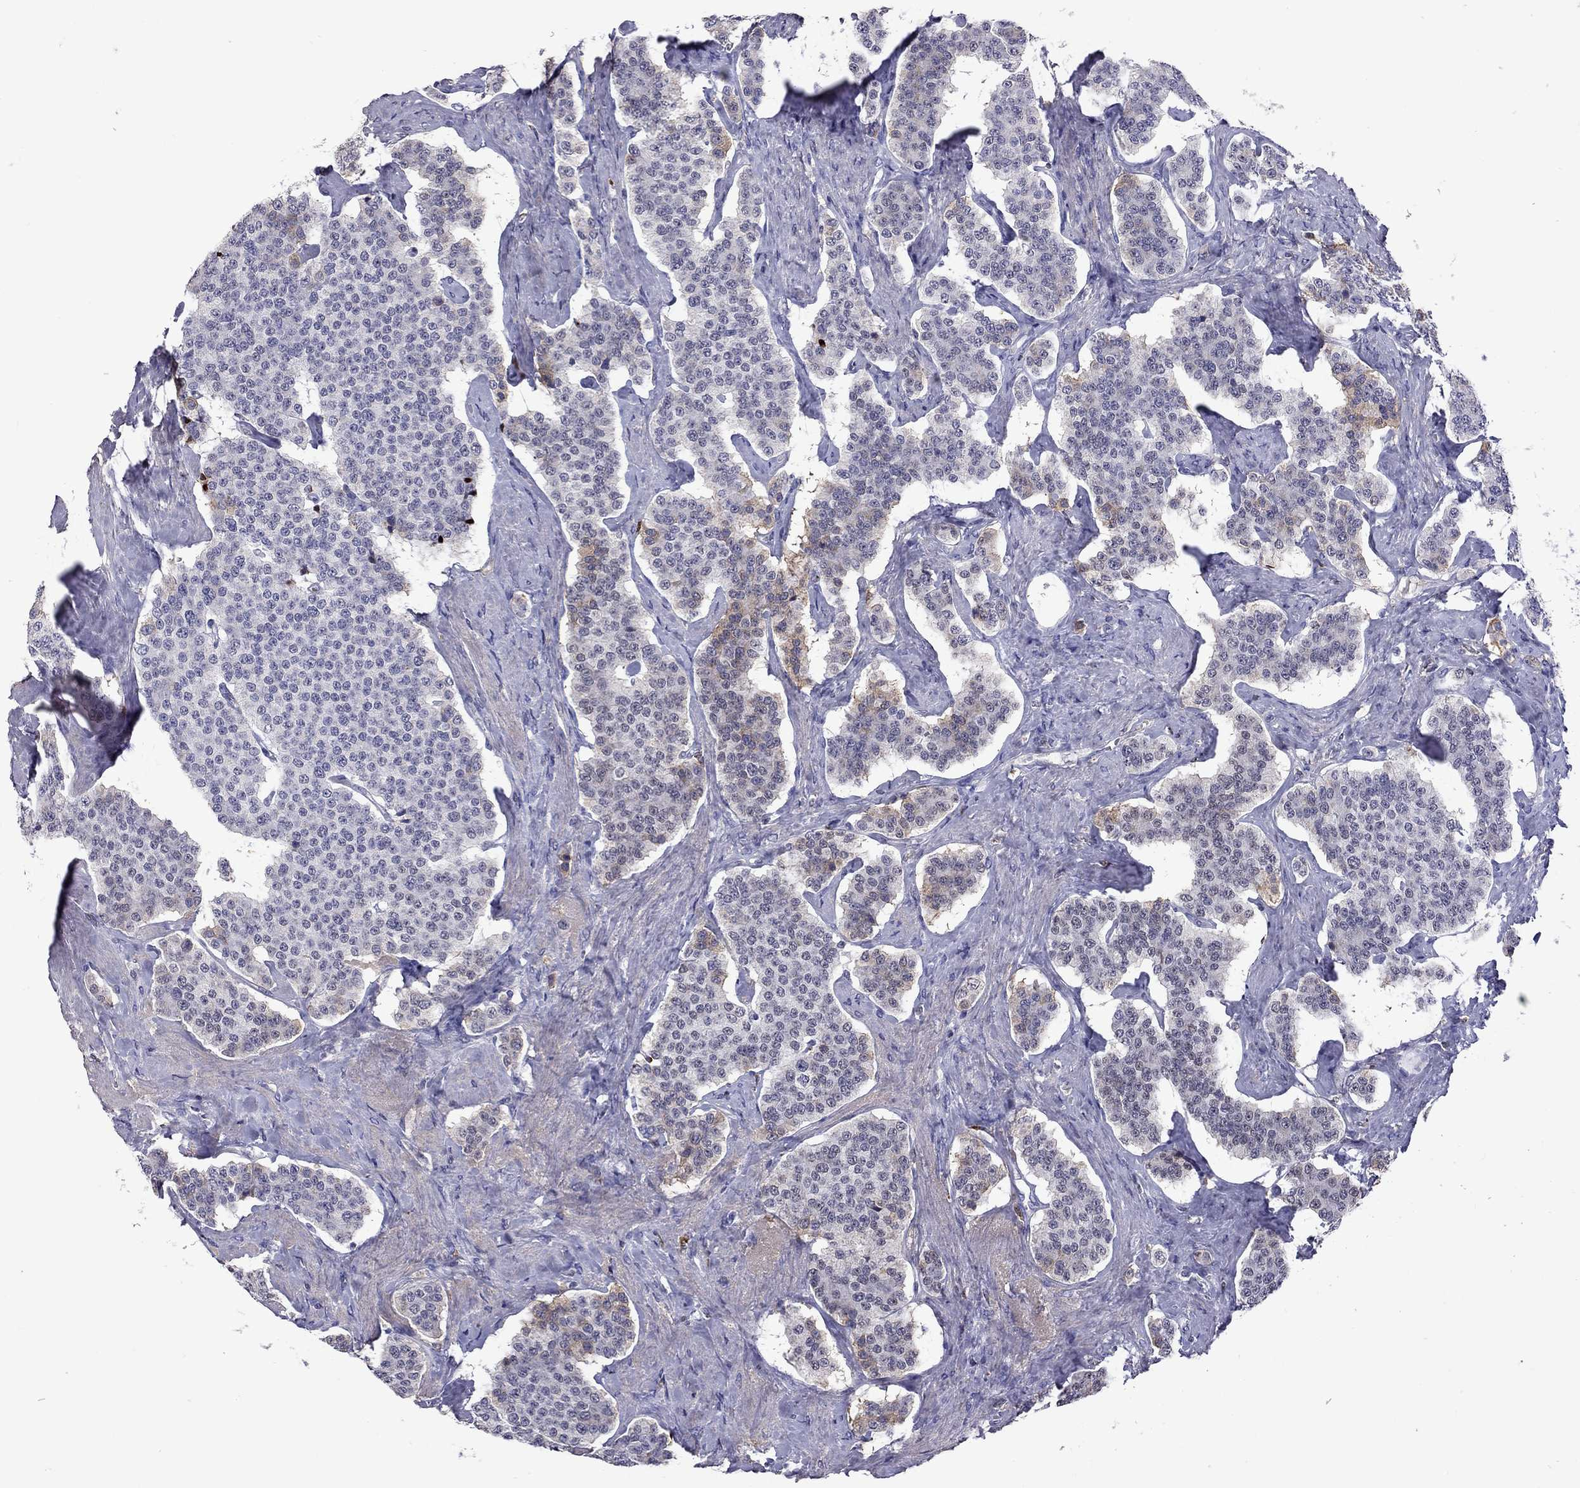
{"staining": {"intensity": "weak", "quantity": "<25%", "location": "cytoplasmic/membranous"}, "tissue": "carcinoid", "cell_type": "Tumor cells", "image_type": "cancer", "snomed": [{"axis": "morphology", "description": "Carcinoid, malignant, NOS"}, {"axis": "topography", "description": "Small intestine"}], "caption": "This is an immunohistochemistry histopathology image of human carcinoid. There is no staining in tumor cells.", "gene": "SERPINA3", "patient": {"sex": "female", "age": 58}}